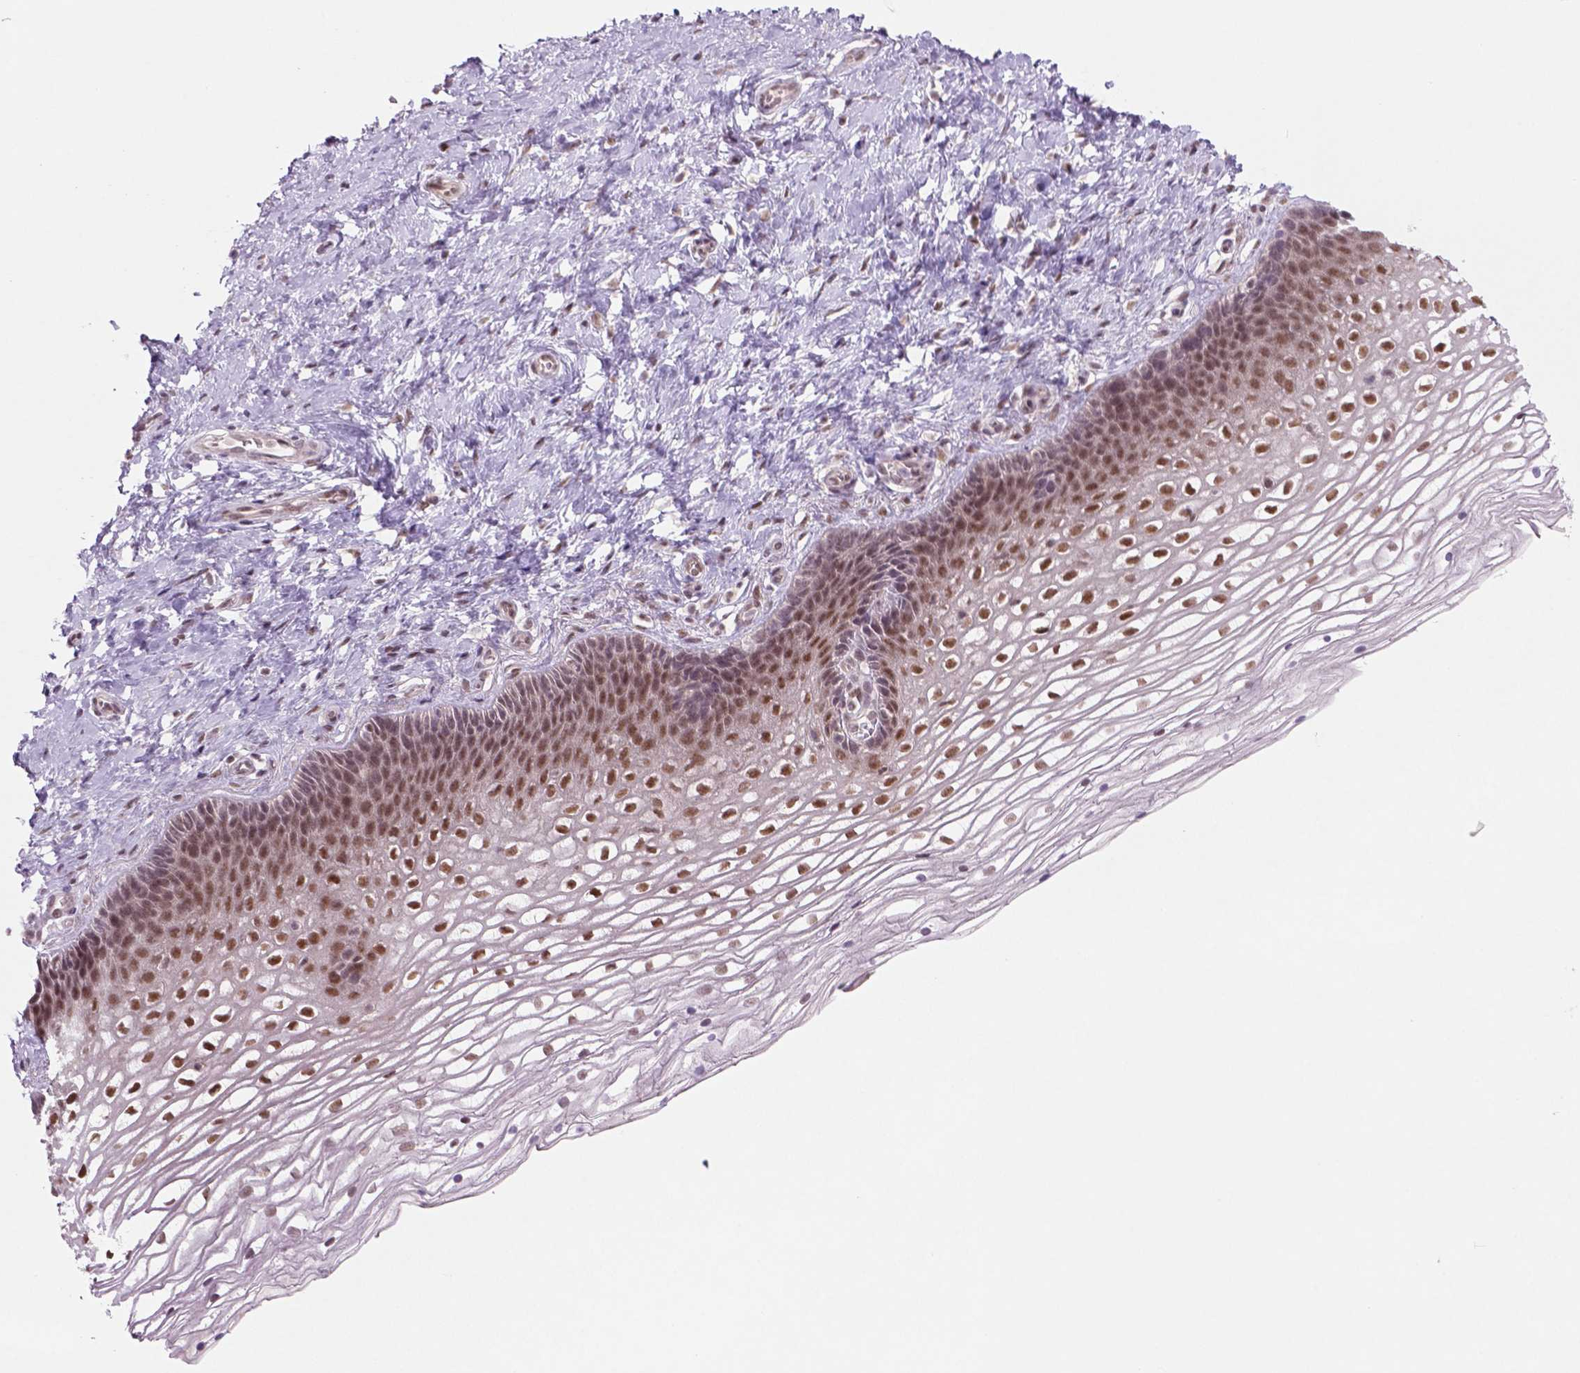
{"staining": {"intensity": "moderate", "quantity": ">75%", "location": "nuclear"}, "tissue": "cervix", "cell_type": "Glandular cells", "image_type": "normal", "snomed": [{"axis": "morphology", "description": "Normal tissue, NOS"}, {"axis": "topography", "description": "Cervix"}], "caption": "Benign cervix demonstrates moderate nuclear positivity in about >75% of glandular cells, visualized by immunohistochemistry. (DAB = brown stain, brightfield microscopy at high magnification).", "gene": "PHAX", "patient": {"sex": "female", "age": 34}}